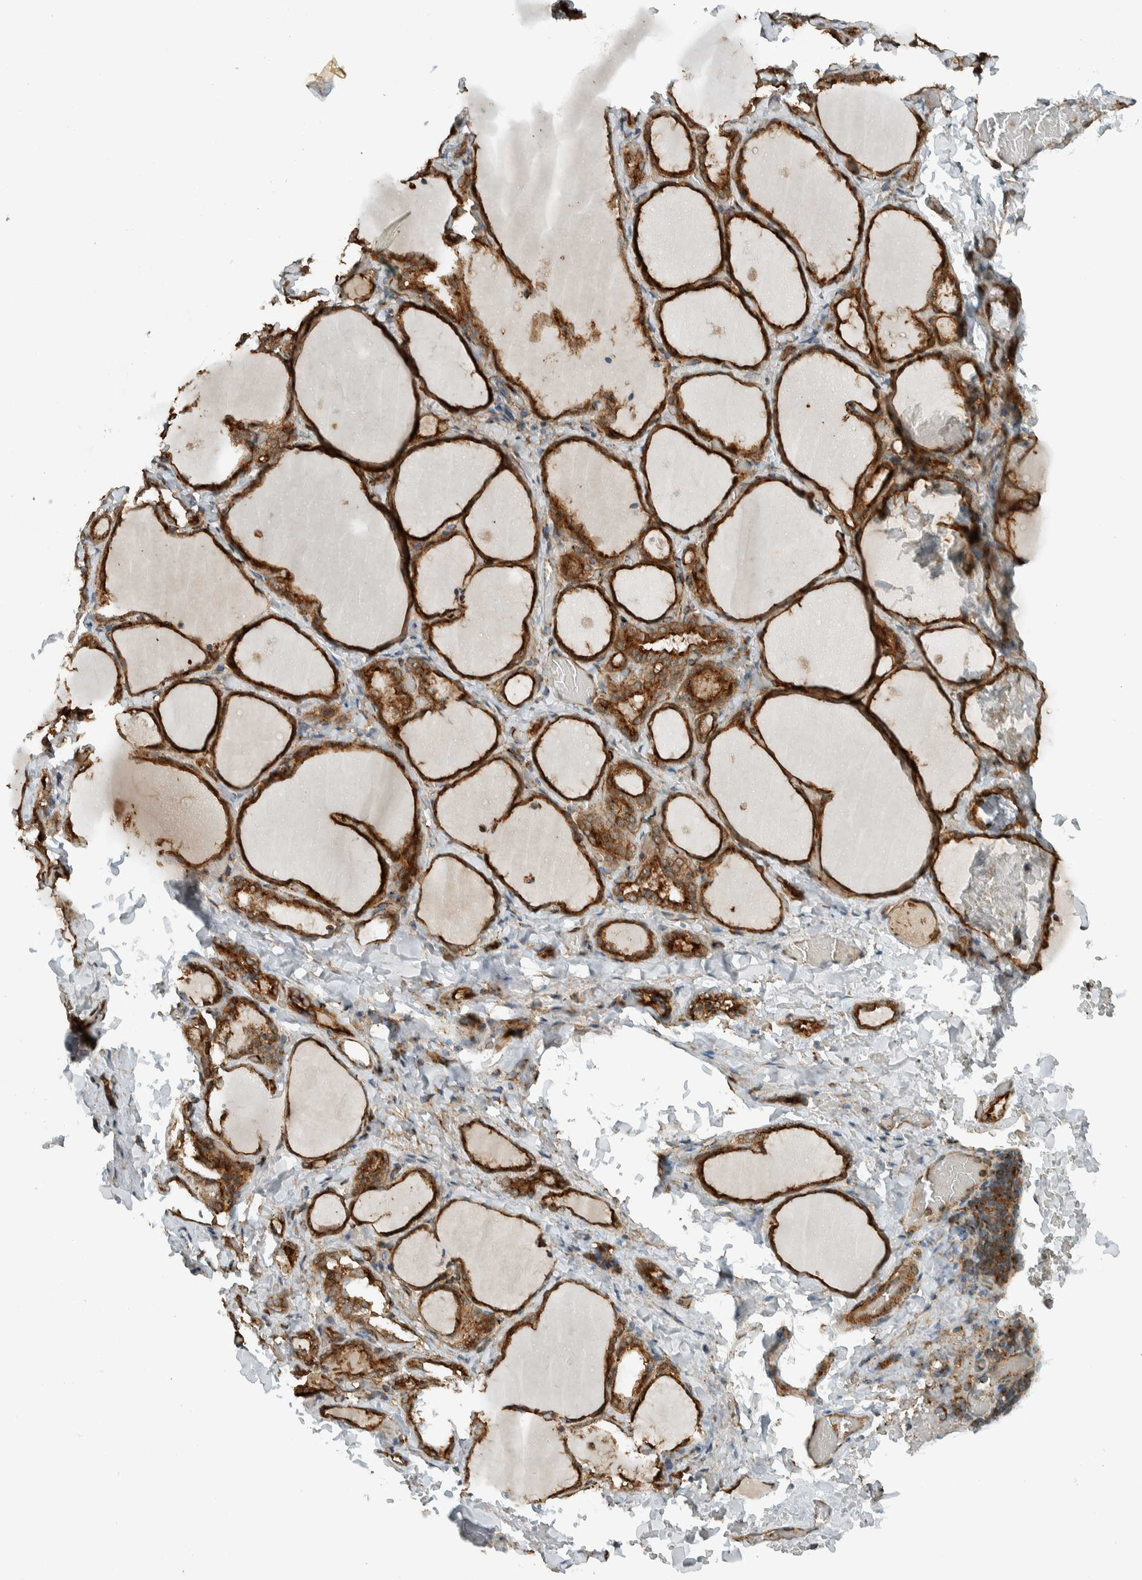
{"staining": {"intensity": "strong", "quantity": ">75%", "location": "cytoplasmic/membranous"}, "tissue": "thyroid gland", "cell_type": "Glandular cells", "image_type": "normal", "snomed": [{"axis": "morphology", "description": "Normal tissue, NOS"}, {"axis": "morphology", "description": "Papillary adenocarcinoma, NOS"}, {"axis": "topography", "description": "Thyroid gland"}], "caption": "Protein expression by immunohistochemistry displays strong cytoplasmic/membranous positivity in approximately >75% of glandular cells in normal thyroid gland.", "gene": "EXOC7", "patient": {"sex": "female", "age": 30}}